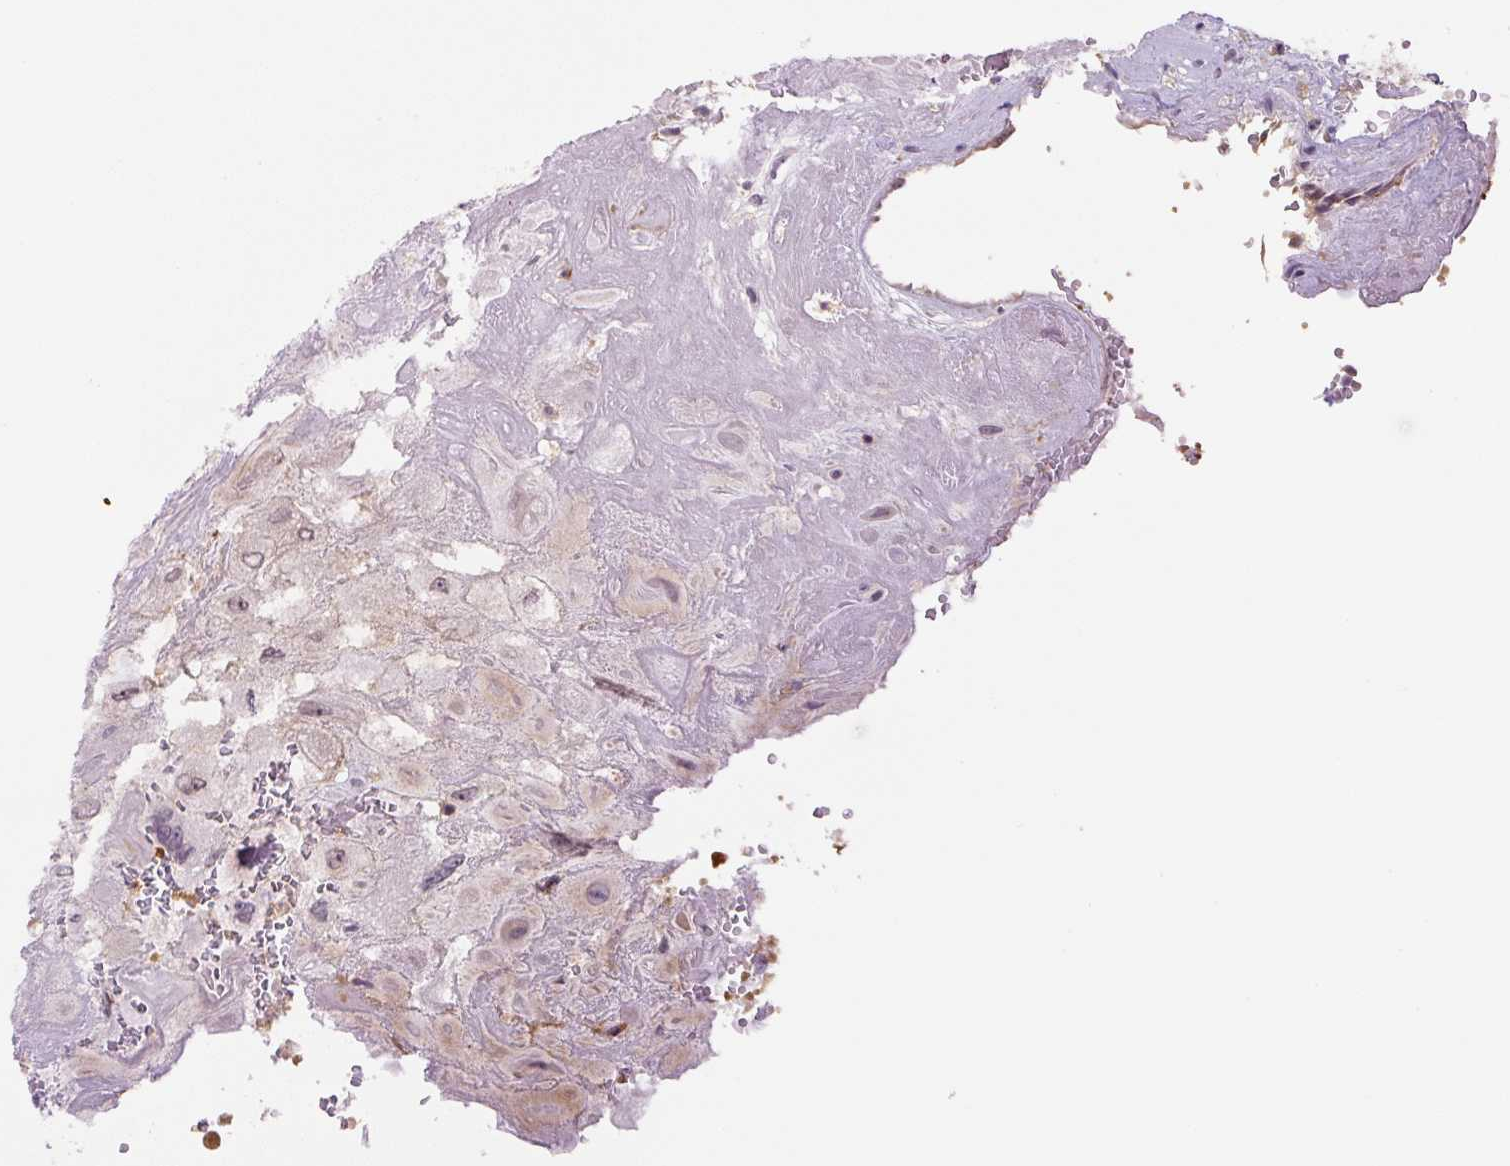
{"staining": {"intensity": "weak", "quantity": "<25%", "location": "nuclear"}, "tissue": "placenta", "cell_type": "Decidual cells", "image_type": "normal", "snomed": [{"axis": "morphology", "description": "Normal tissue, NOS"}, {"axis": "topography", "description": "Placenta"}], "caption": "Immunohistochemical staining of benign placenta exhibits no significant positivity in decidual cells. Nuclei are stained in blue.", "gene": "SPSB2", "patient": {"sex": "female", "age": 32}}